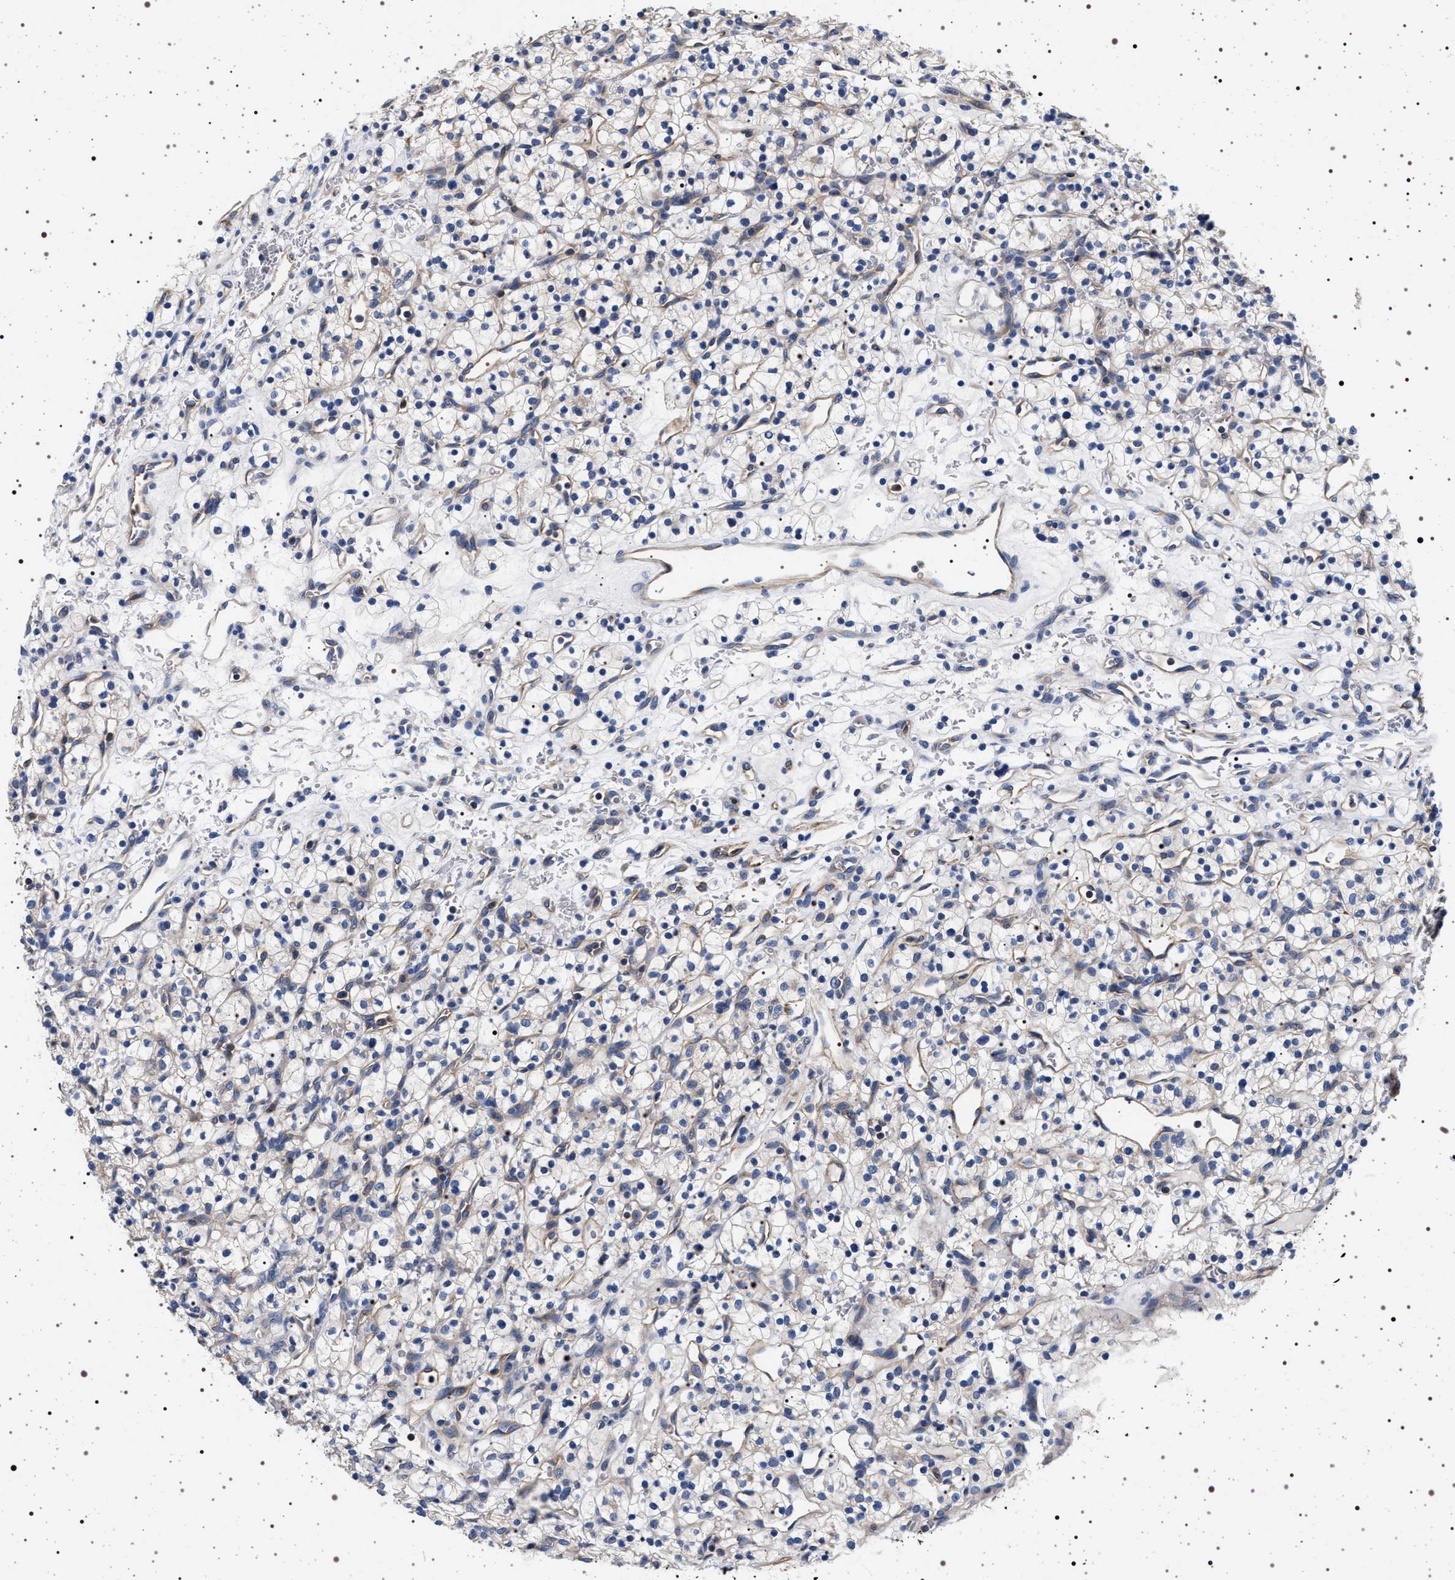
{"staining": {"intensity": "negative", "quantity": "none", "location": "none"}, "tissue": "renal cancer", "cell_type": "Tumor cells", "image_type": "cancer", "snomed": [{"axis": "morphology", "description": "Adenocarcinoma, NOS"}, {"axis": "topography", "description": "Kidney"}], "caption": "The IHC histopathology image has no significant positivity in tumor cells of renal cancer tissue.", "gene": "HSD17B1", "patient": {"sex": "female", "age": 57}}